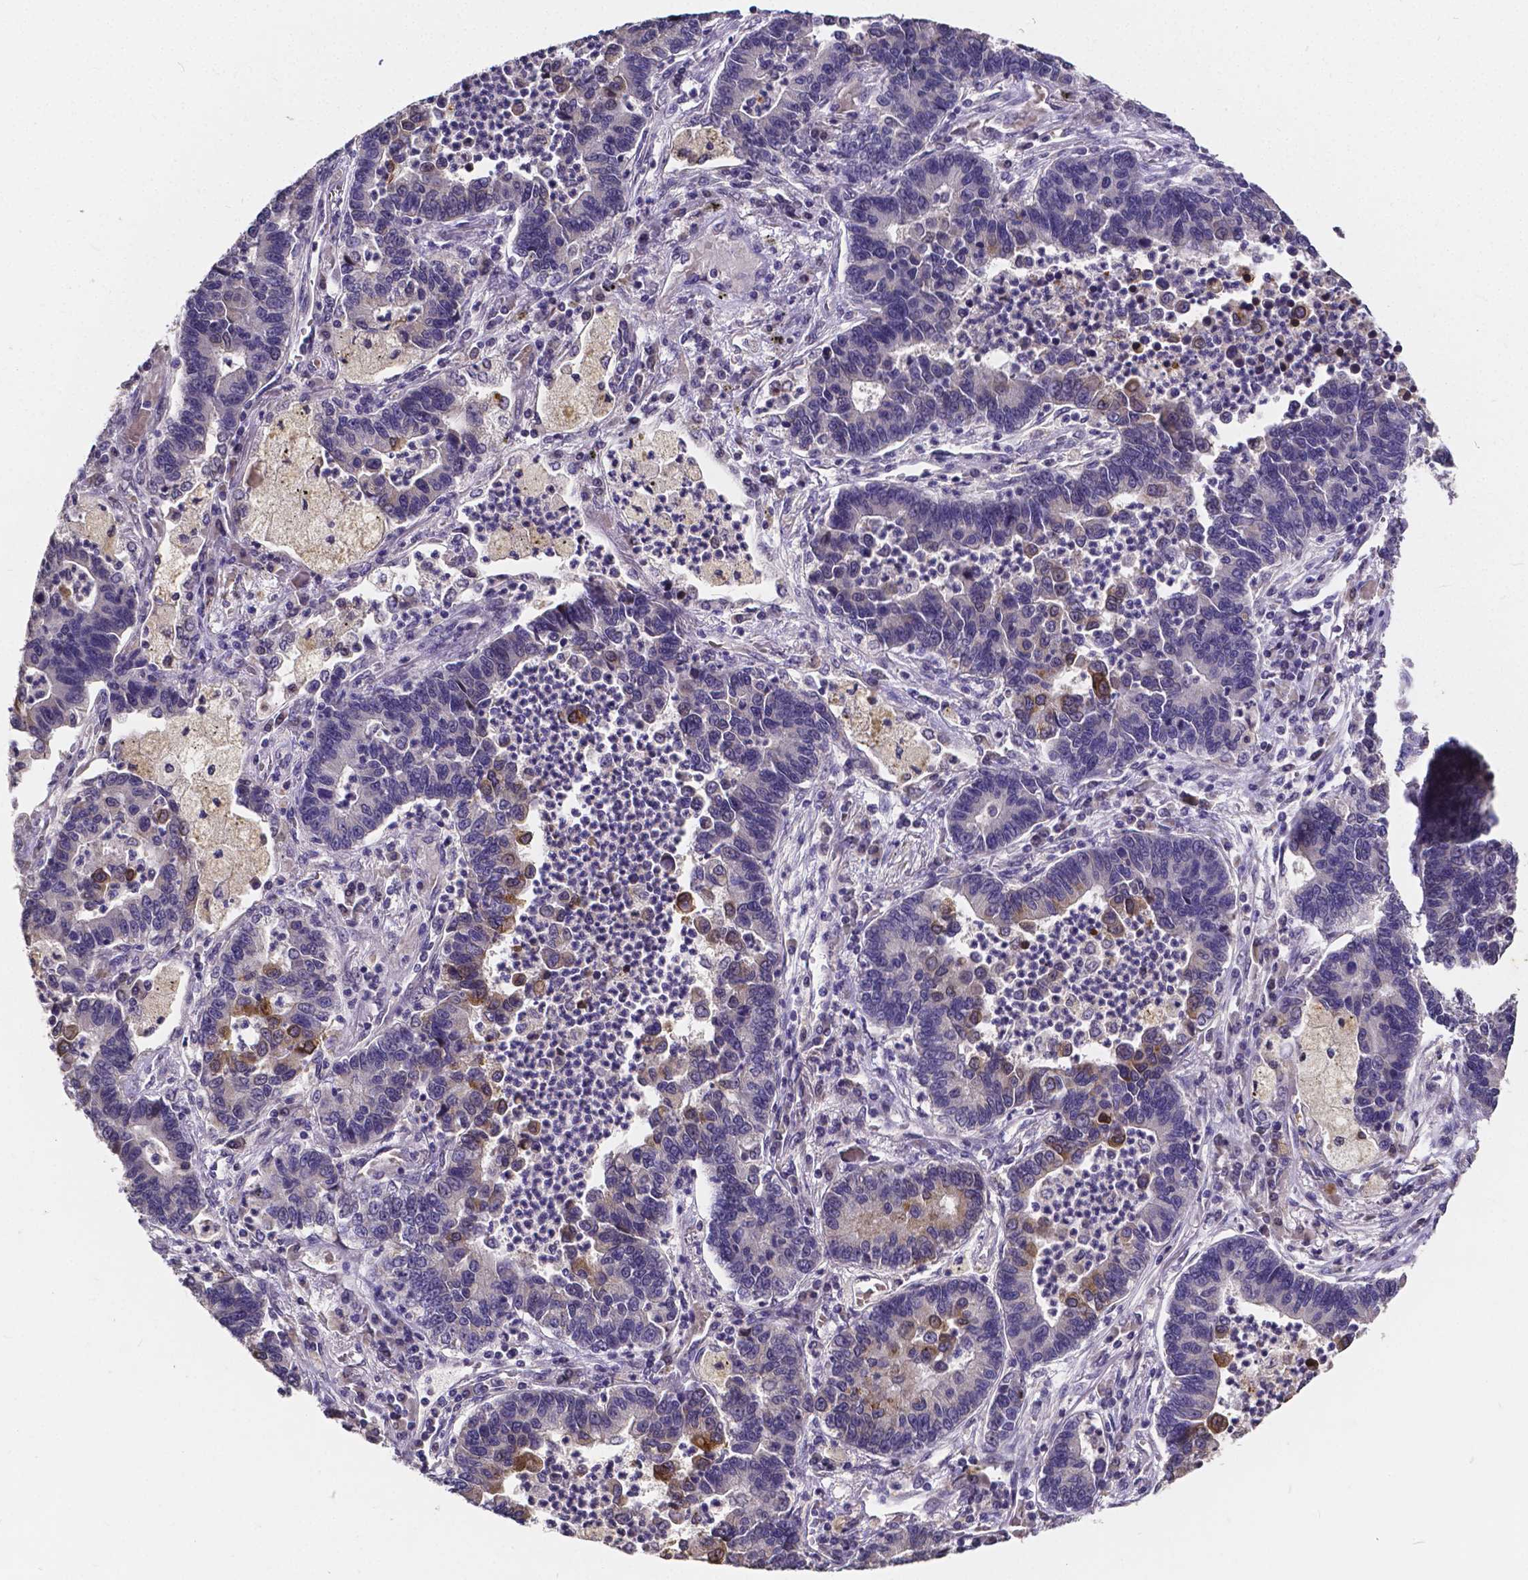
{"staining": {"intensity": "moderate", "quantity": "<25%", "location": "cytoplasmic/membranous"}, "tissue": "lung cancer", "cell_type": "Tumor cells", "image_type": "cancer", "snomed": [{"axis": "morphology", "description": "Adenocarcinoma, NOS"}, {"axis": "topography", "description": "Lung"}], "caption": "Moderate cytoplasmic/membranous positivity is seen in about <25% of tumor cells in lung cancer.", "gene": "CTNNA2", "patient": {"sex": "female", "age": 57}}